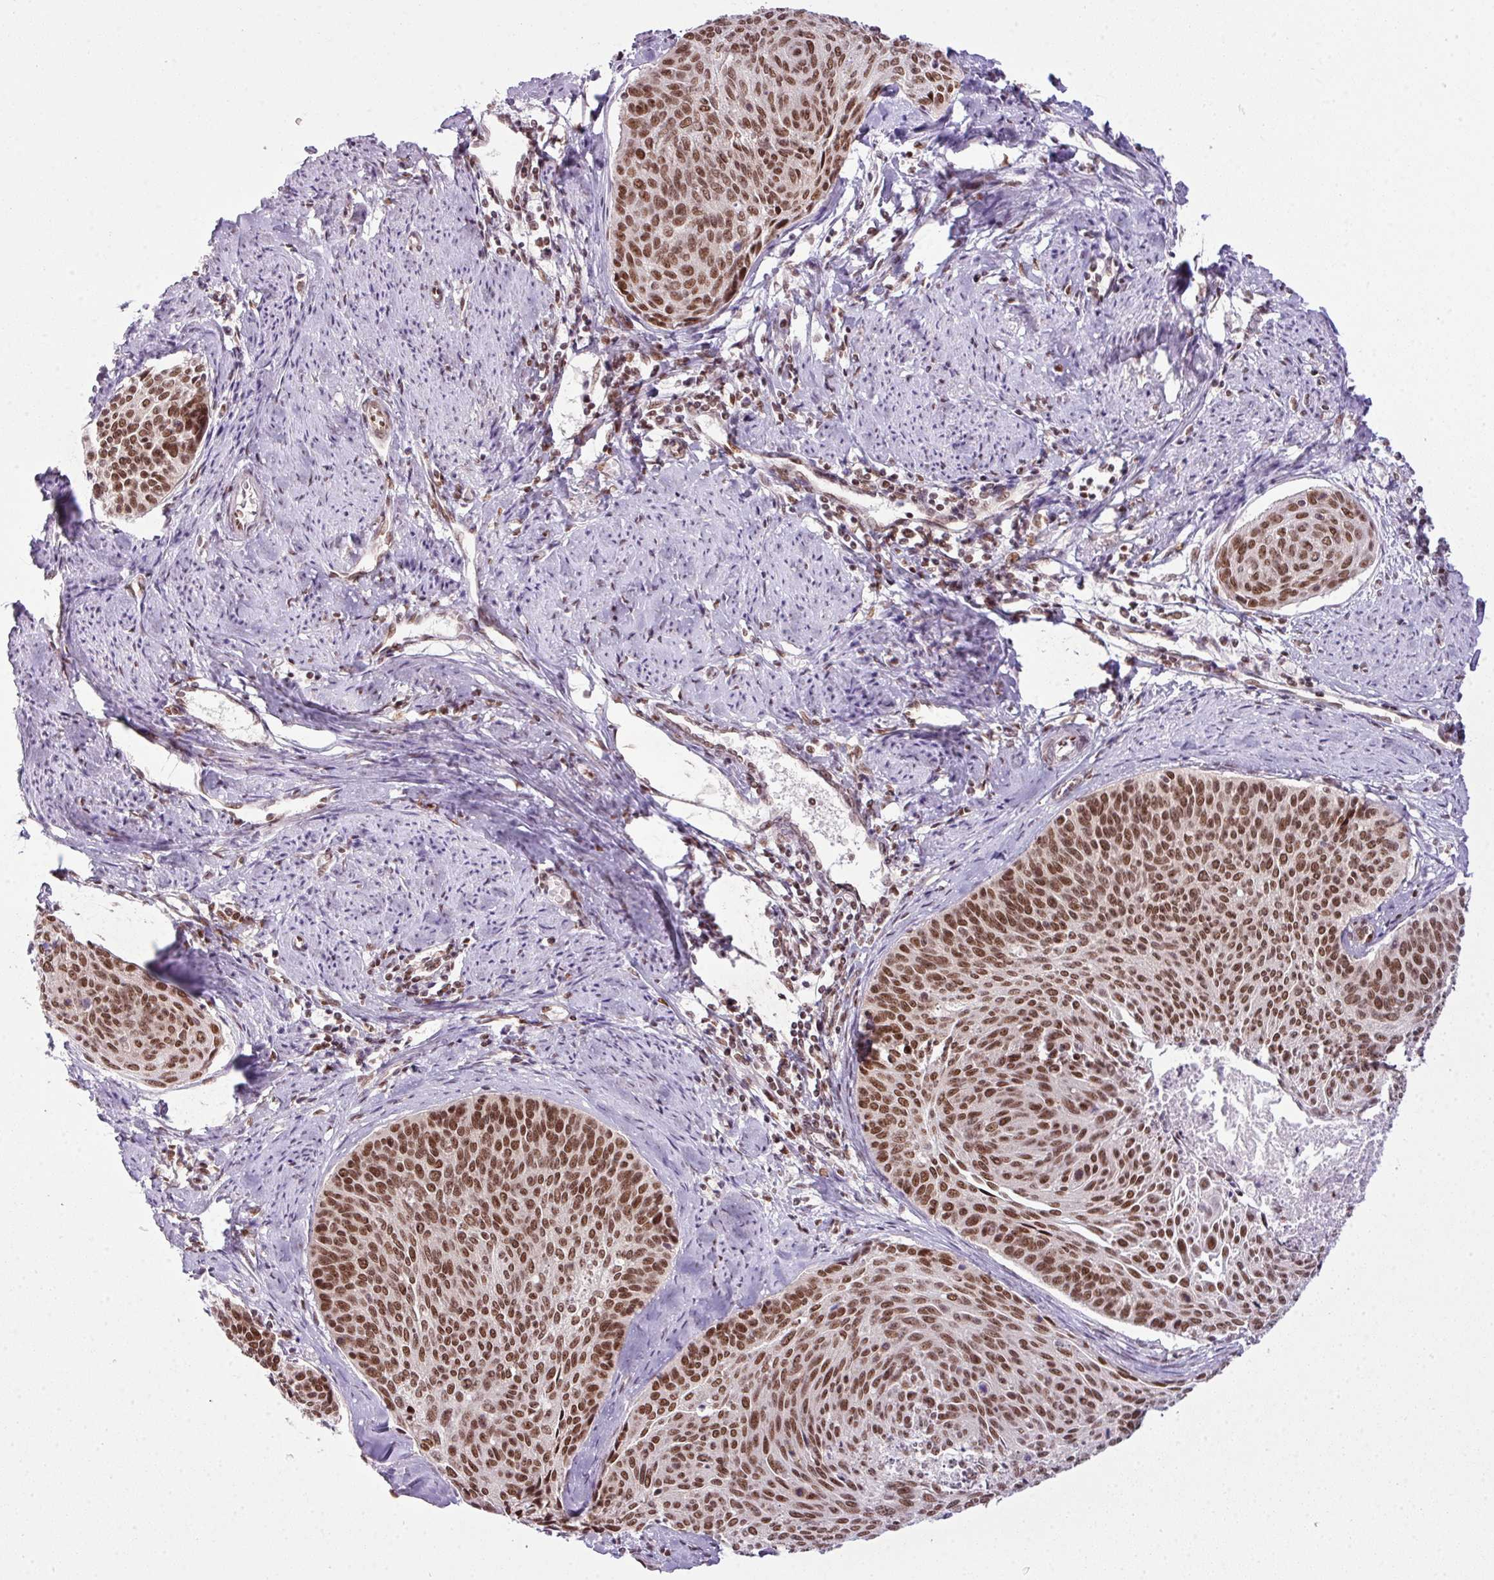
{"staining": {"intensity": "strong", "quantity": ">75%", "location": "nuclear"}, "tissue": "cervical cancer", "cell_type": "Tumor cells", "image_type": "cancer", "snomed": [{"axis": "morphology", "description": "Squamous cell carcinoma, NOS"}, {"axis": "topography", "description": "Cervix"}], "caption": "Cervical cancer (squamous cell carcinoma) tissue reveals strong nuclear positivity in approximately >75% of tumor cells", "gene": "ARL6IP4", "patient": {"sex": "female", "age": 55}}